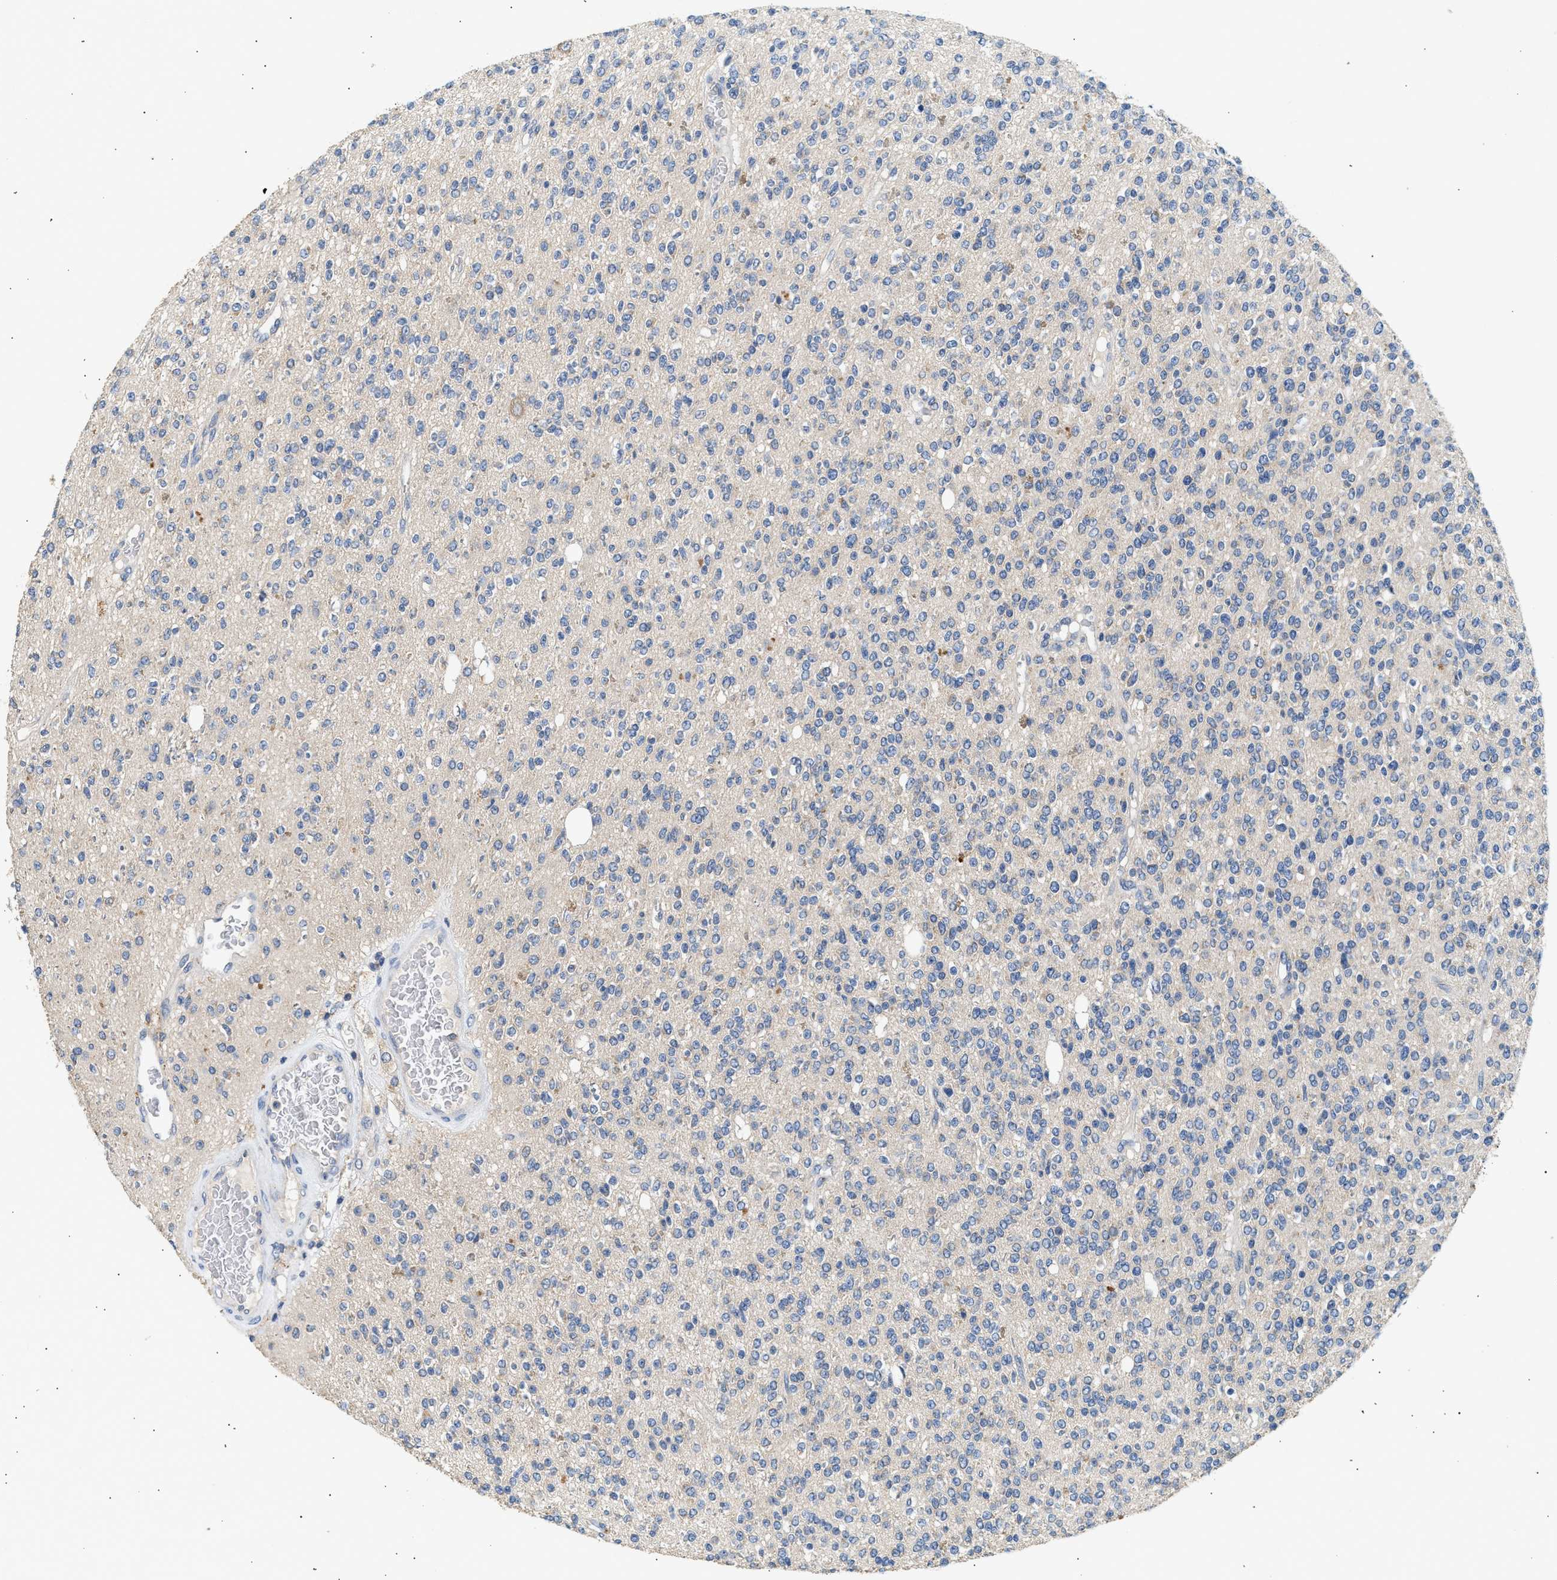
{"staining": {"intensity": "negative", "quantity": "none", "location": "none"}, "tissue": "glioma", "cell_type": "Tumor cells", "image_type": "cancer", "snomed": [{"axis": "morphology", "description": "Glioma, malignant, High grade"}, {"axis": "topography", "description": "Brain"}], "caption": "IHC histopathology image of neoplastic tissue: human glioma stained with DAB exhibits no significant protein positivity in tumor cells.", "gene": "WDR31", "patient": {"sex": "male", "age": 34}}